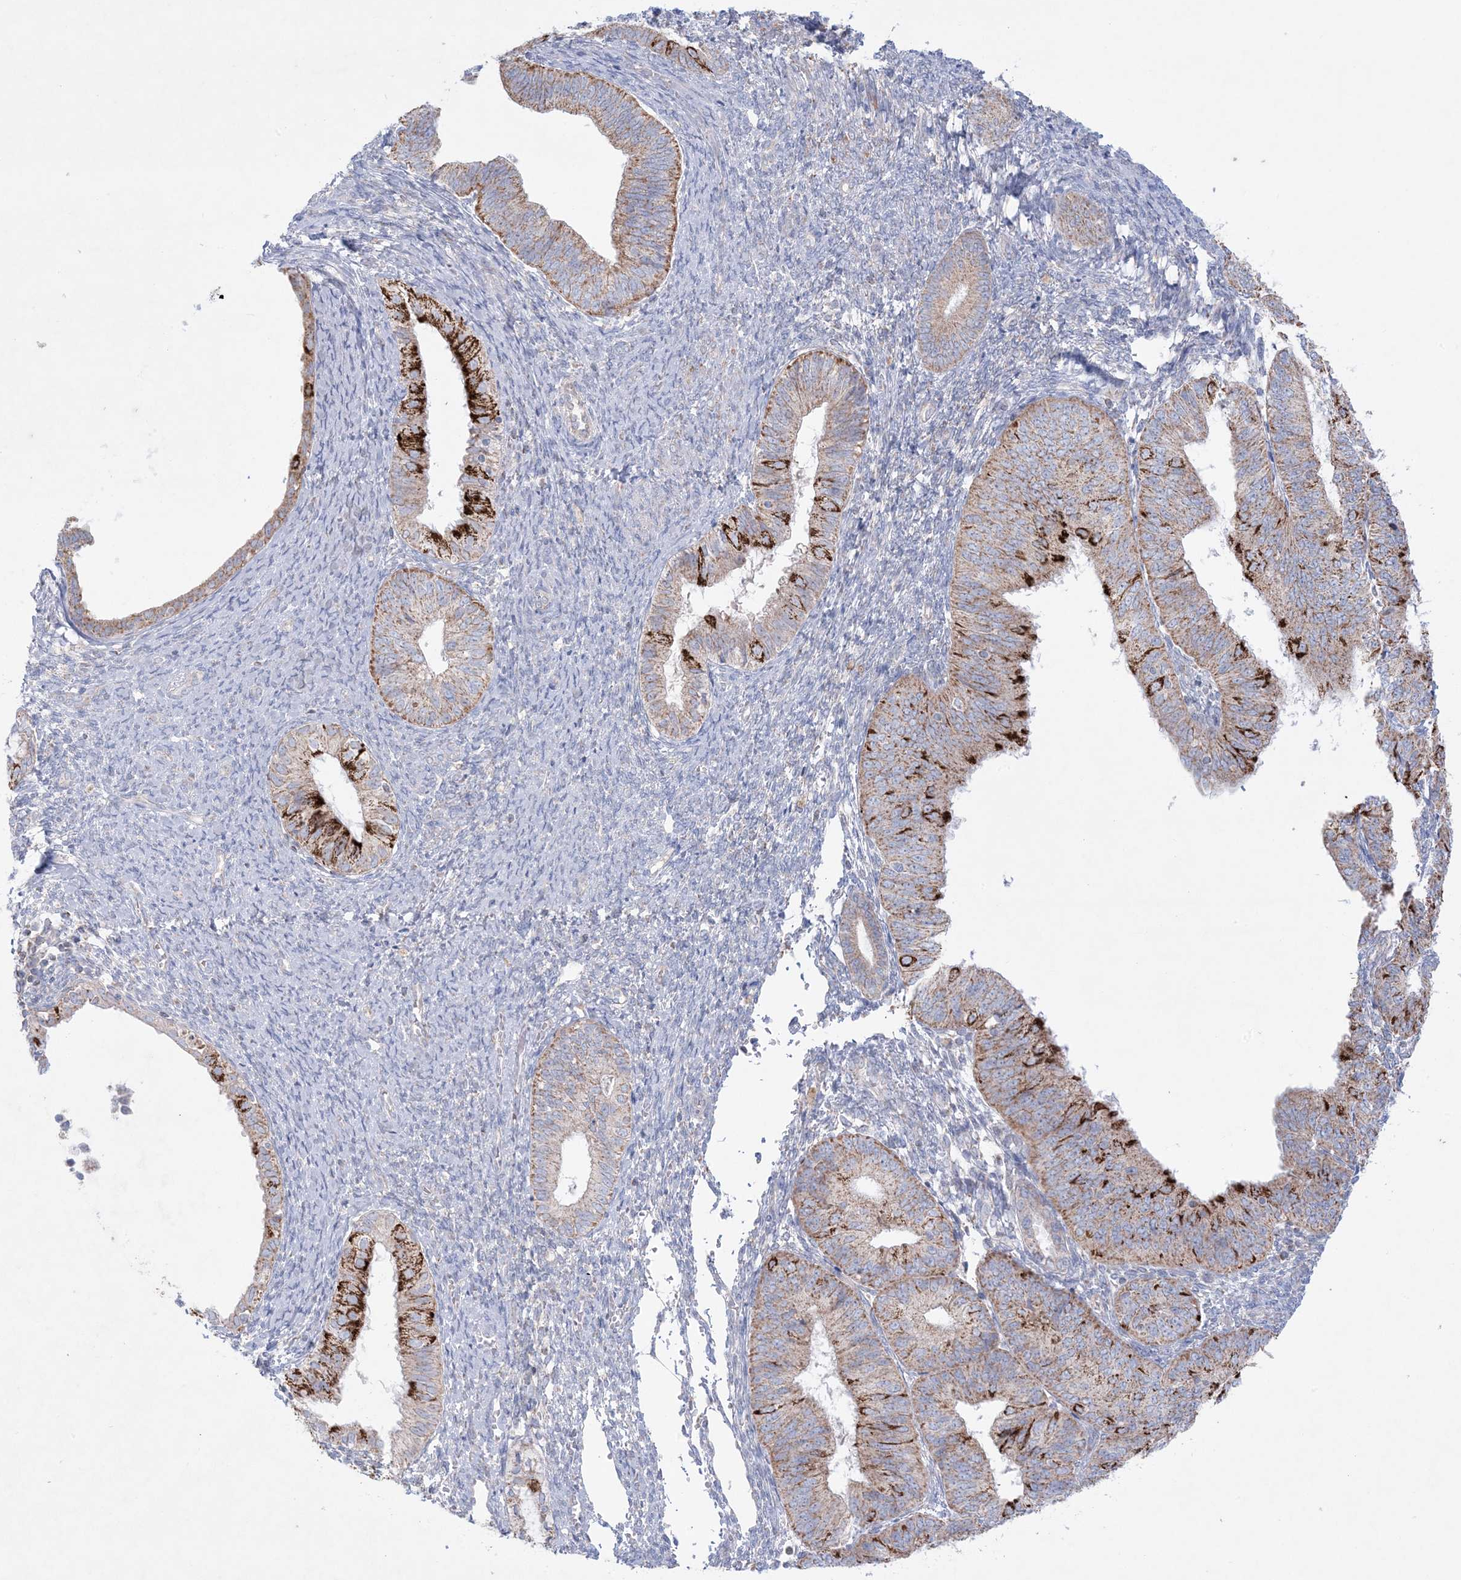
{"staining": {"intensity": "strong", "quantity": "25%-75%", "location": "cytoplasmic/membranous"}, "tissue": "endometrial cancer", "cell_type": "Tumor cells", "image_type": "cancer", "snomed": [{"axis": "morphology", "description": "Adenocarcinoma, NOS"}, {"axis": "topography", "description": "Endometrium"}], "caption": "Immunohistochemistry photomicrograph of neoplastic tissue: human endometrial cancer stained using IHC shows high levels of strong protein expression localized specifically in the cytoplasmic/membranous of tumor cells, appearing as a cytoplasmic/membranous brown color.", "gene": "KCTD6", "patient": {"sex": "female", "age": 58}}